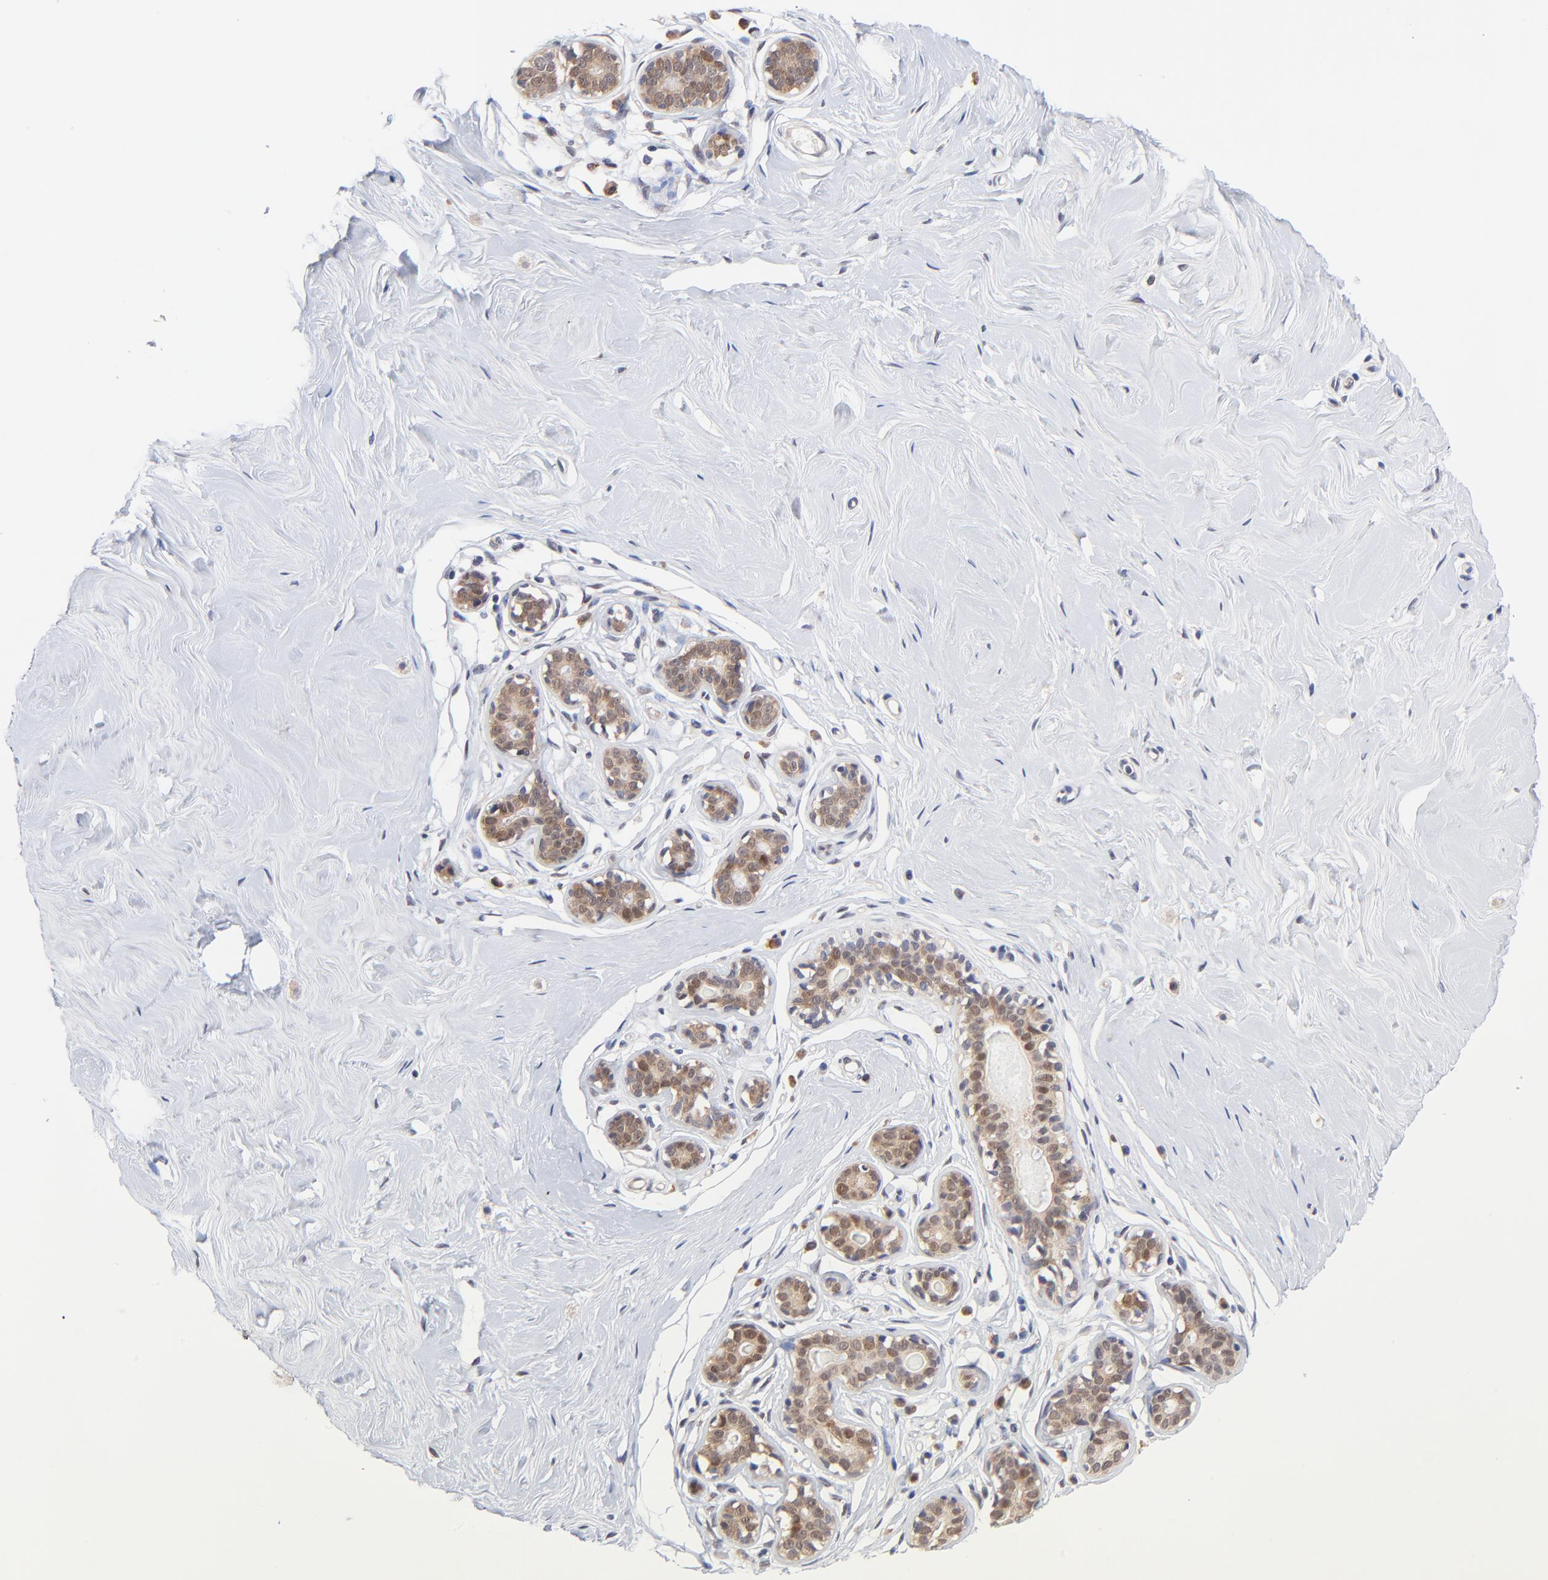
{"staining": {"intensity": "negative", "quantity": "none", "location": "none"}, "tissue": "breast", "cell_type": "Adipocytes", "image_type": "normal", "snomed": [{"axis": "morphology", "description": "Normal tissue, NOS"}, {"axis": "topography", "description": "Breast"}], "caption": "DAB (3,3'-diaminobenzidine) immunohistochemical staining of normal breast reveals no significant staining in adipocytes. Brightfield microscopy of immunohistochemistry stained with DAB (3,3'-diaminobenzidine) (brown) and hematoxylin (blue), captured at high magnification.", "gene": "TXNL1", "patient": {"sex": "female", "age": 23}}